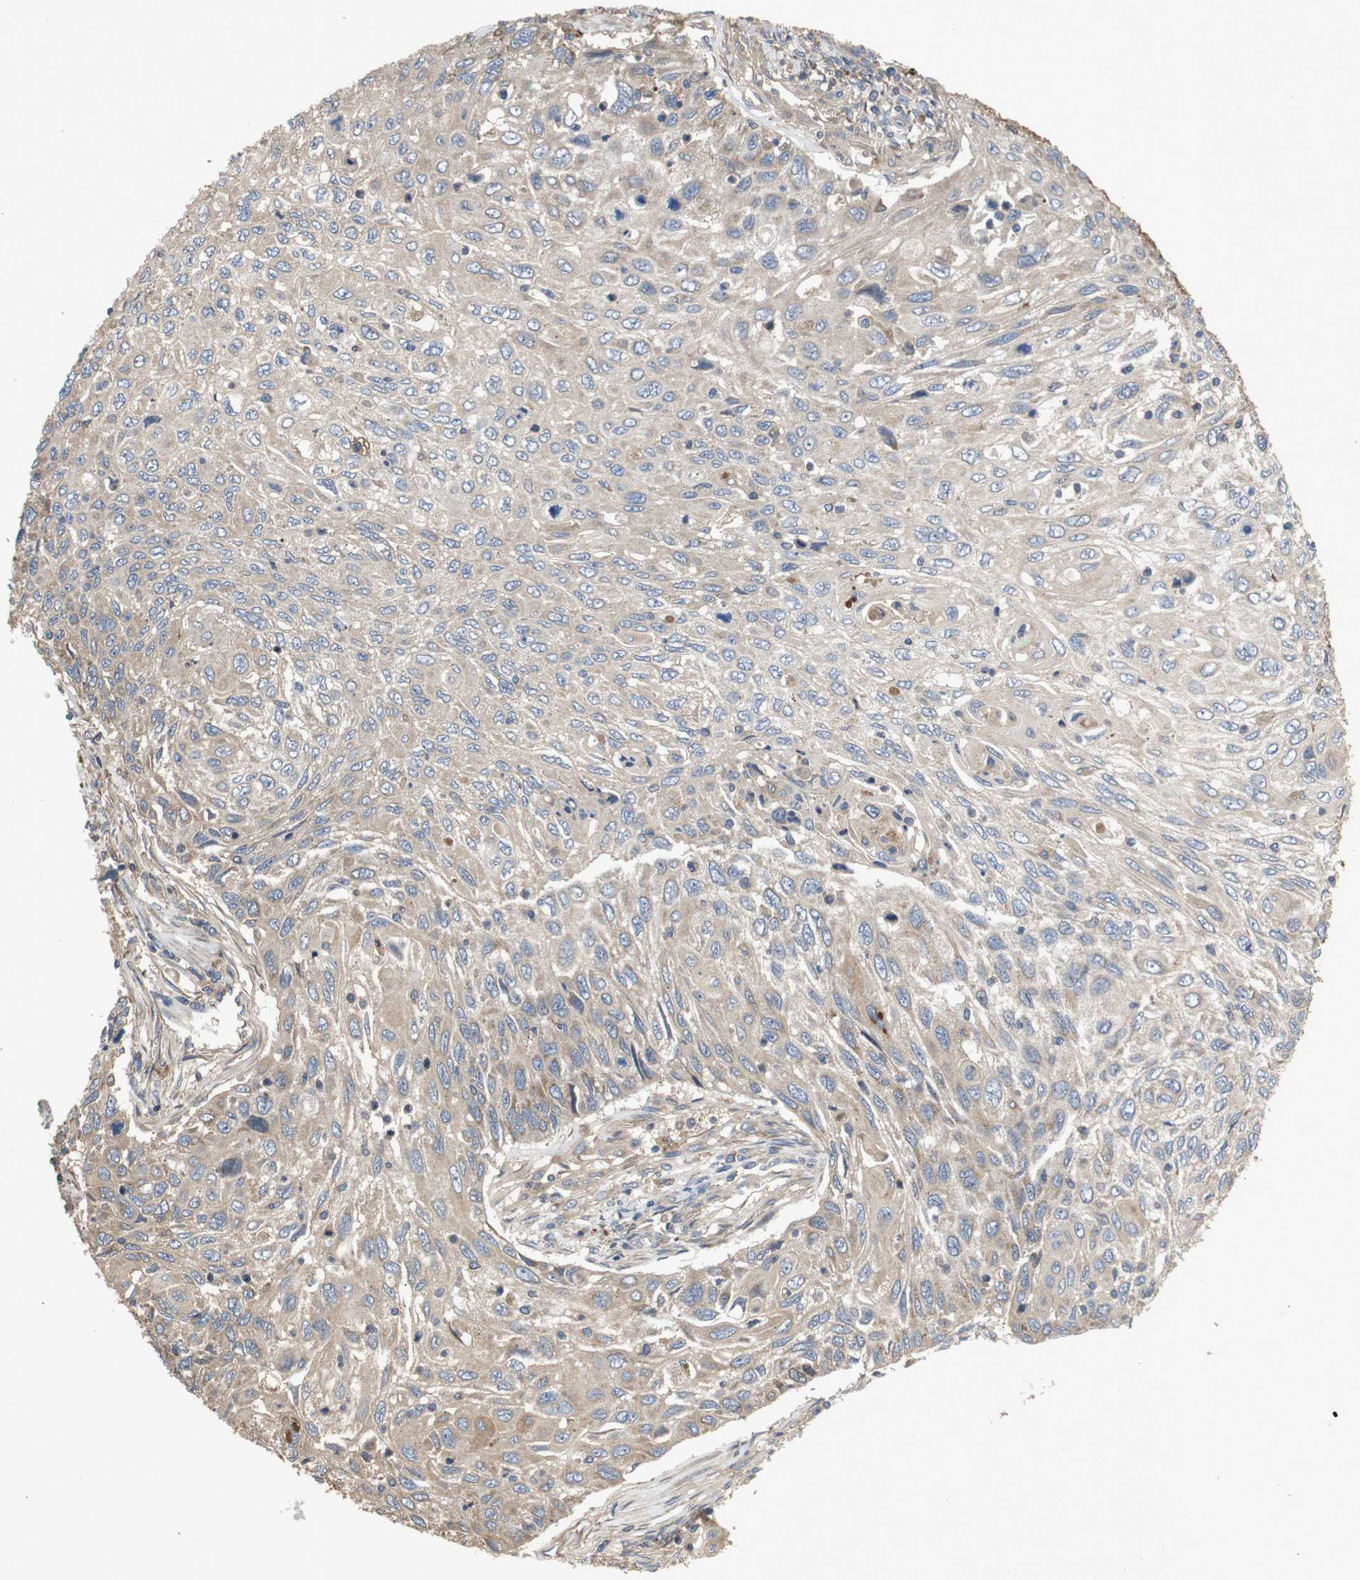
{"staining": {"intensity": "weak", "quantity": ">75%", "location": "cytoplasmic/membranous"}, "tissue": "cervical cancer", "cell_type": "Tumor cells", "image_type": "cancer", "snomed": [{"axis": "morphology", "description": "Squamous cell carcinoma, NOS"}, {"axis": "topography", "description": "Cervix"}], "caption": "IHC (DAB (3,3'-diaminobenzidine)) staining of human cervical cancer displays weak cytoplasmic/membranous protein staining in about >75% of tumor cells.", "gene": "PTPN1", "patient": {"sex": "female", "age": 70}}